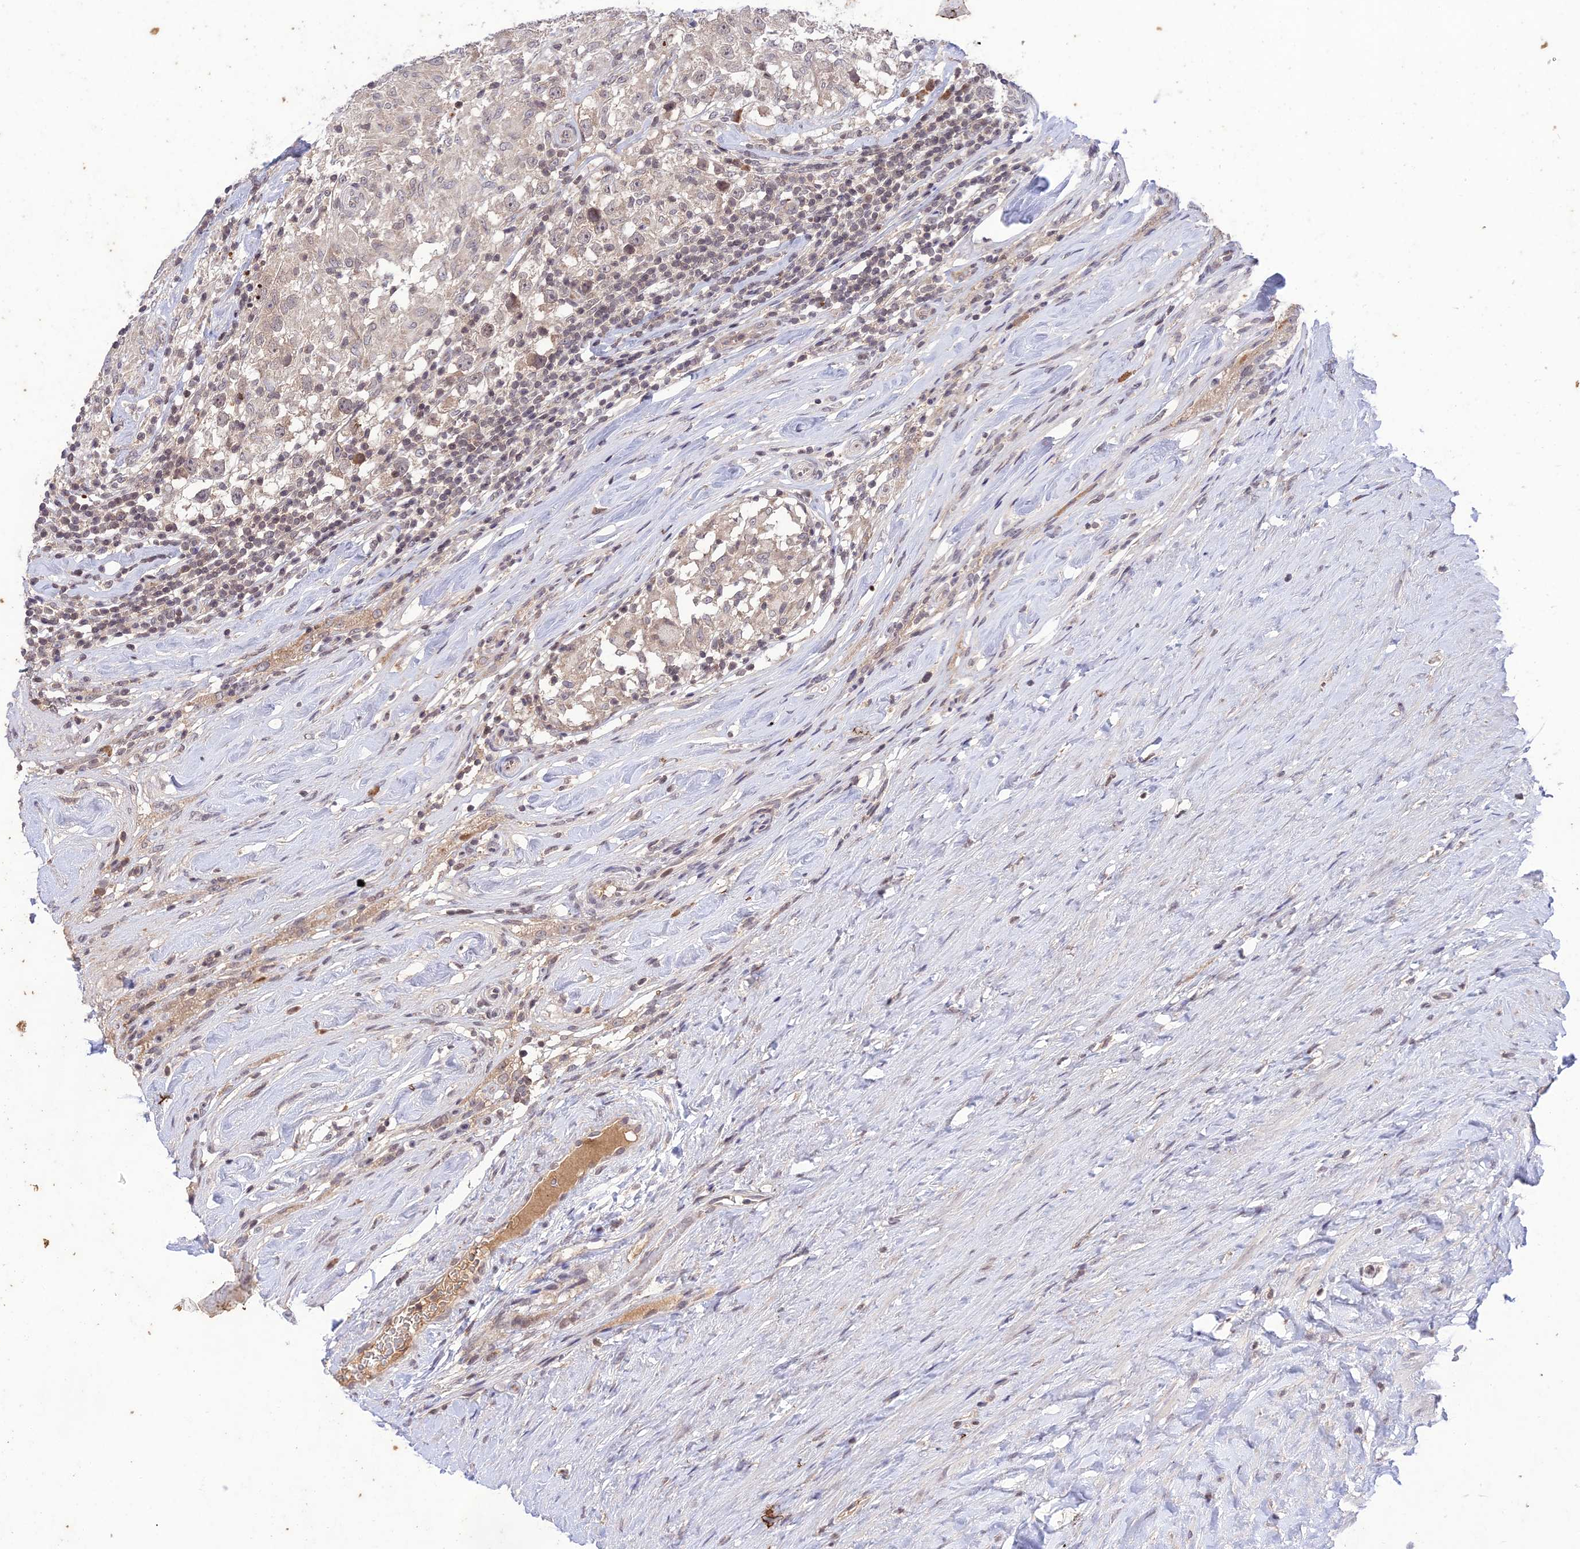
{"staining": {"intensity": "negative", "quantity": "none", "location": "none"}, "tissue": "testis cancer", "cell_type": "Tumor cells", "image_type": "cancer", "snomed": [{"axis": "morphology", "description": "Seminoma, NOS"}, {"axis": "topography", "description": "Testis"}], "caption": "This is a micrograph of IHC staining of seminoma (testis), which shows no staining in tumor cells. (Stains: DAB (3,3'-diaminobenzidine) IHC with hematoxylin counter stain, Microscopy: brightfield microscopy at high magnification).", "gene": "TEKT1", "patient": {"sex": "male", "age": 46}}